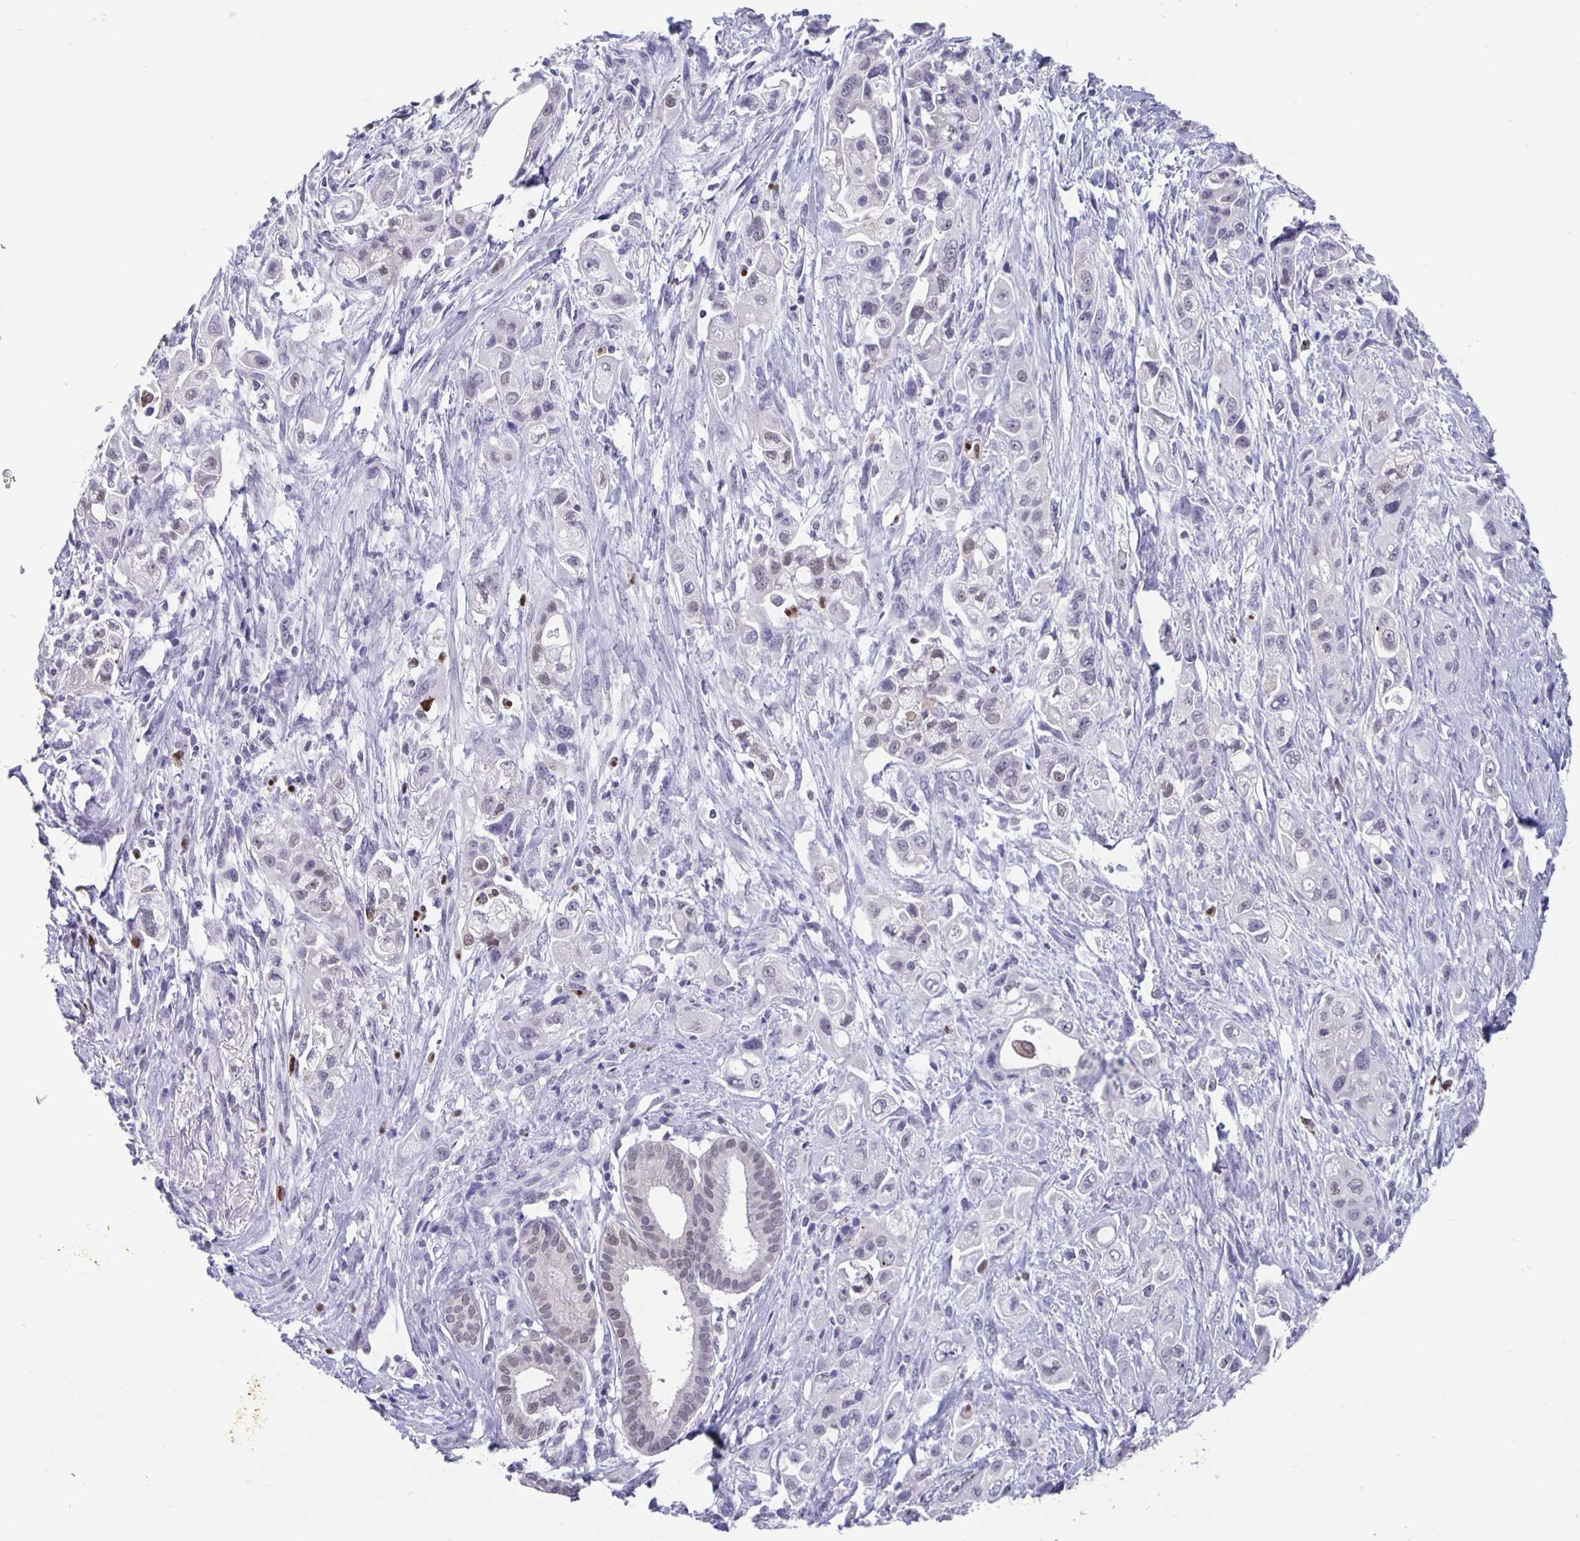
{"staining": {"intensity": "negative", "quantity": "none", "location": "none"}, "tissue": "pancreatic cancer", "cell_type": "Tumor cells", "image_type": "cancer", "snomed": [{"axis": "morphology", "description": "Adenocarcinoma, NOS"}, {"axis": "topography", "description": "Pancreas"}], "caption": "A photomicrograph of human pancreatic adenocarcinoma is negative for staining in tumor cells.", "gene": "ZNF691", "patient": {"sex": "female", "age": 66}}